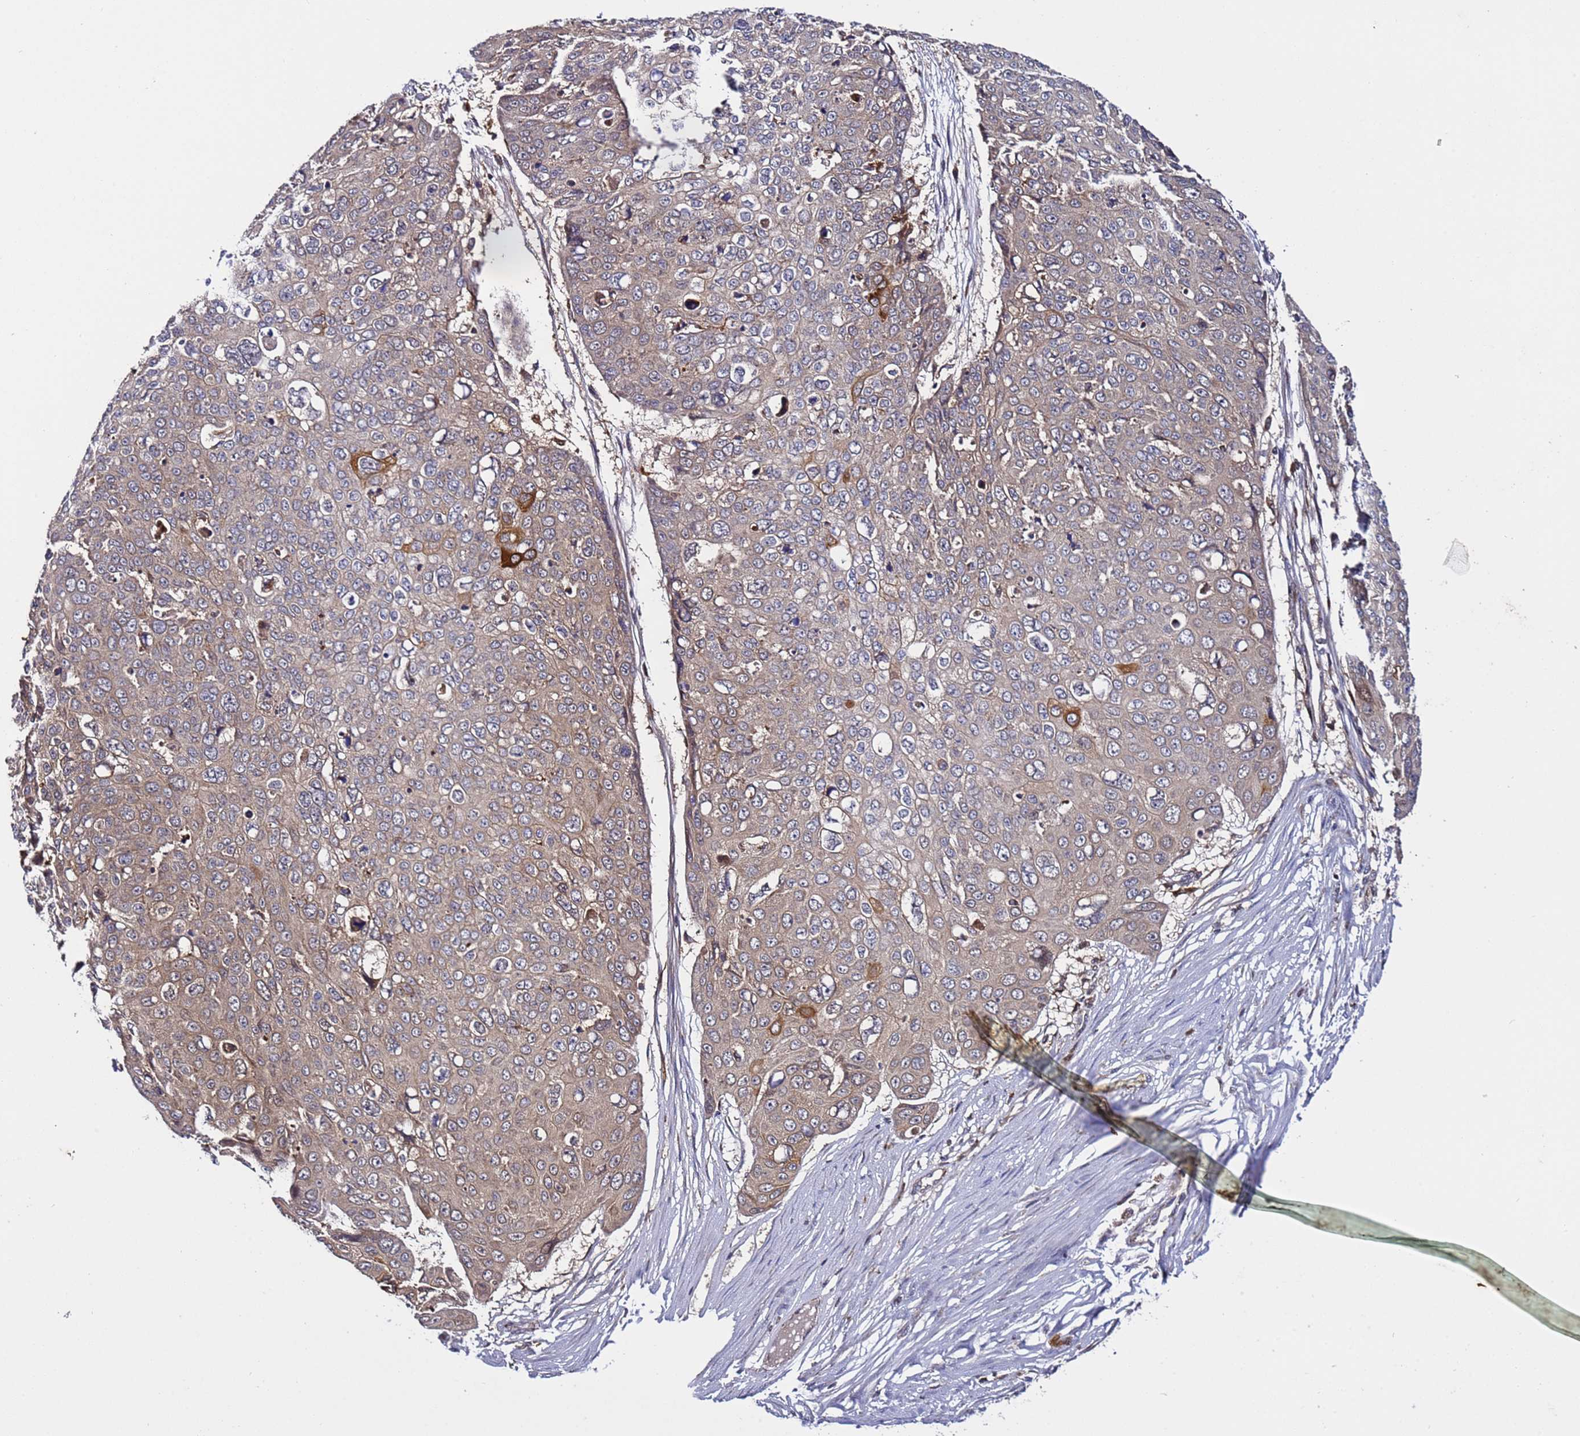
{"staining": {"intensity": "weak", "quantity": "<25%", "location": "cytoplasmic/membranous"}, "tissue": "skin cancer", "cell_type": "Tumor cells", "image_type": "cancer", "snomed": [{"axis": "morphology", "description": "Squamous cell carcinoma, NOS"}, {"axis": "topography", "description": "Skin"}], "caption": "Immunohistochemical staining of human skin cancer shows no significant positivity in tumor cells.", "gene": "TMEM176B", "patient": {"sex": "male", "age": 71}}